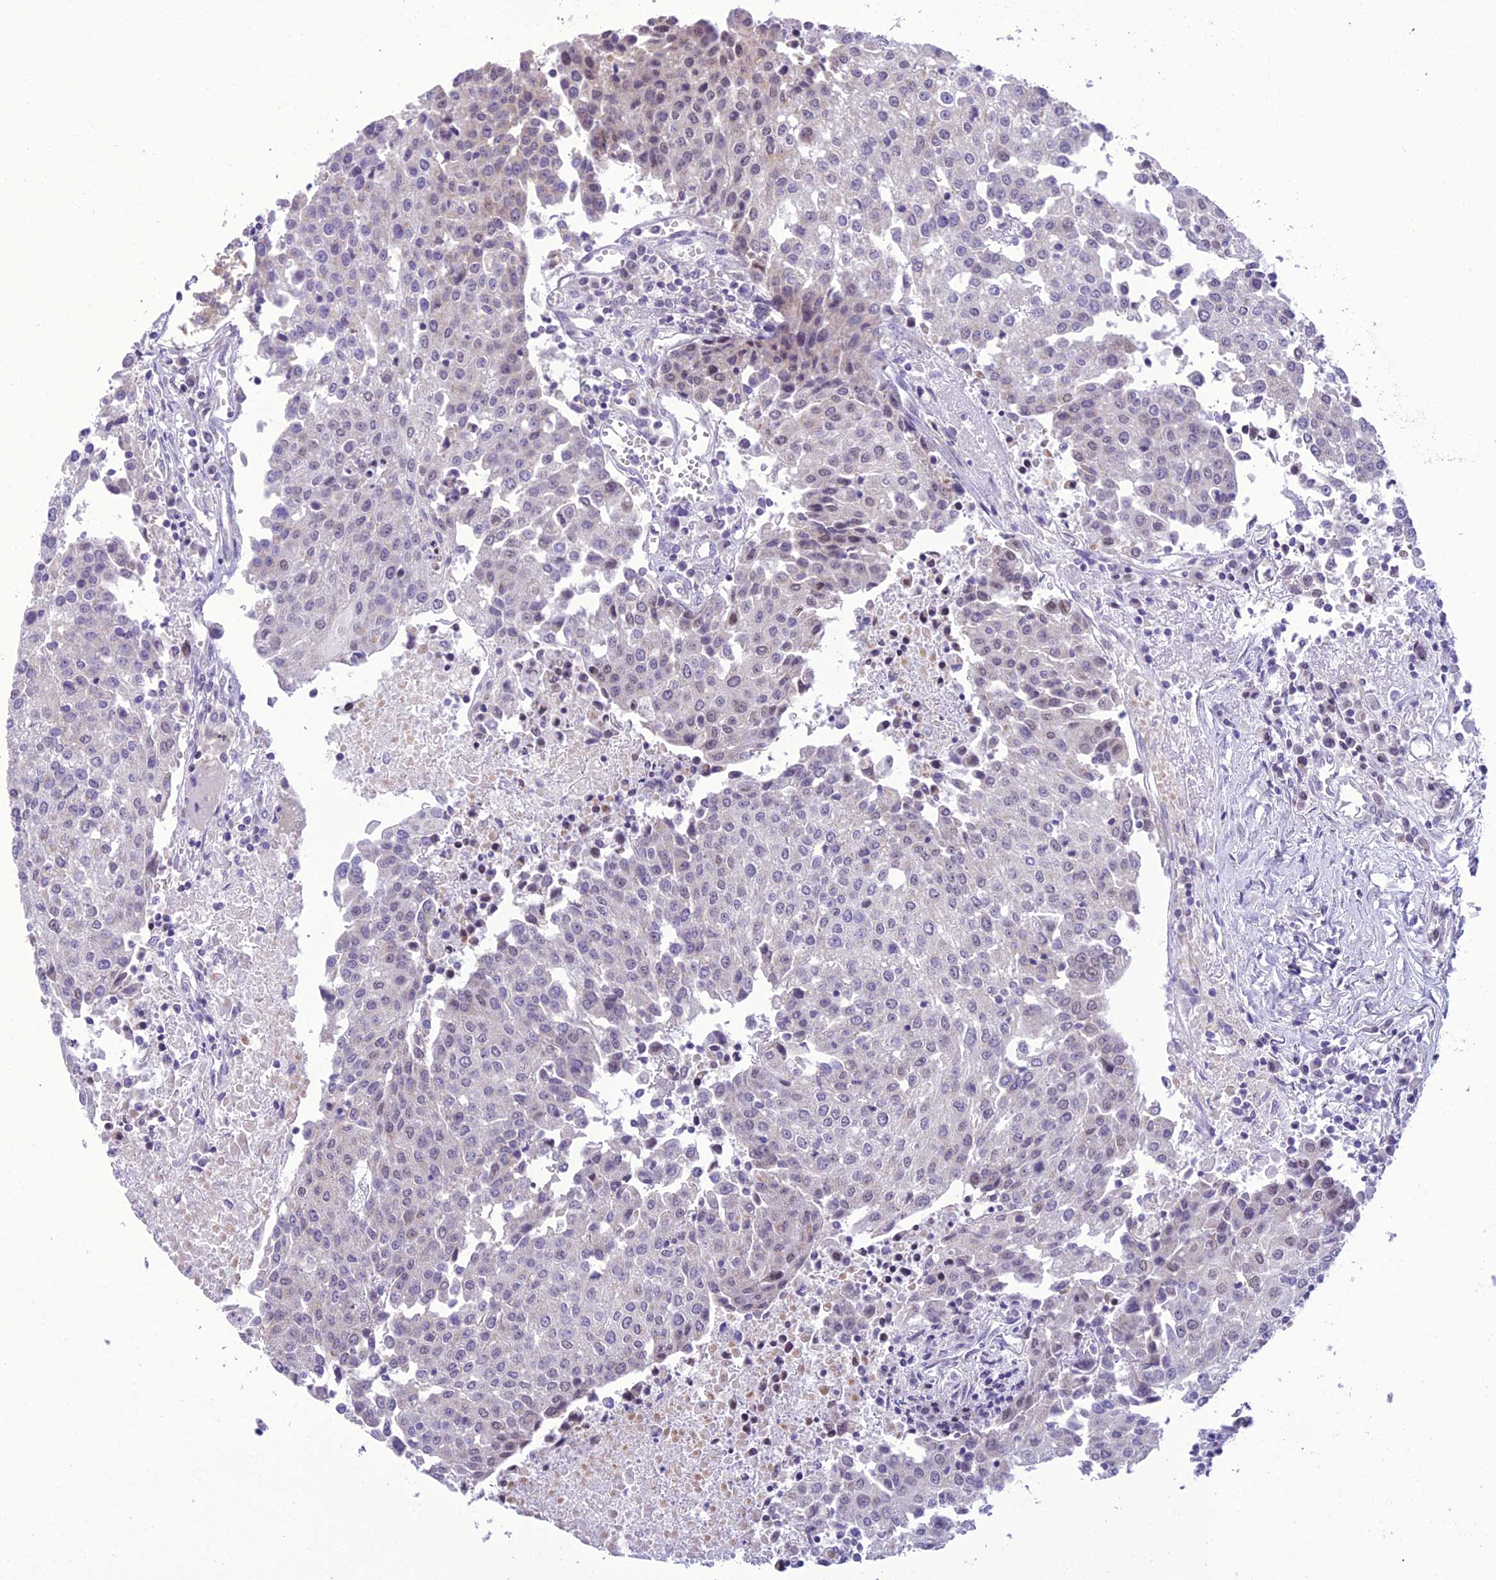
{"staining": {"intensity": "negative", "quantity": "none", "location": "none"}, "tissue": "urothelial cancer", "cell_type": "Tumor cells", "image_type": "cancer", "snomed": [{"axis": "morphology", "description": "Urothelial carcinoma, High grade"}, {"axis": "topography", "description": "Urinary bladder"}], "caption": "Urothelial cancer was stained to show a protein in brown. There is no significant staining in tumor cells.", "gene": "B9D2", "patient": {"sex": "female", "age": 85}}